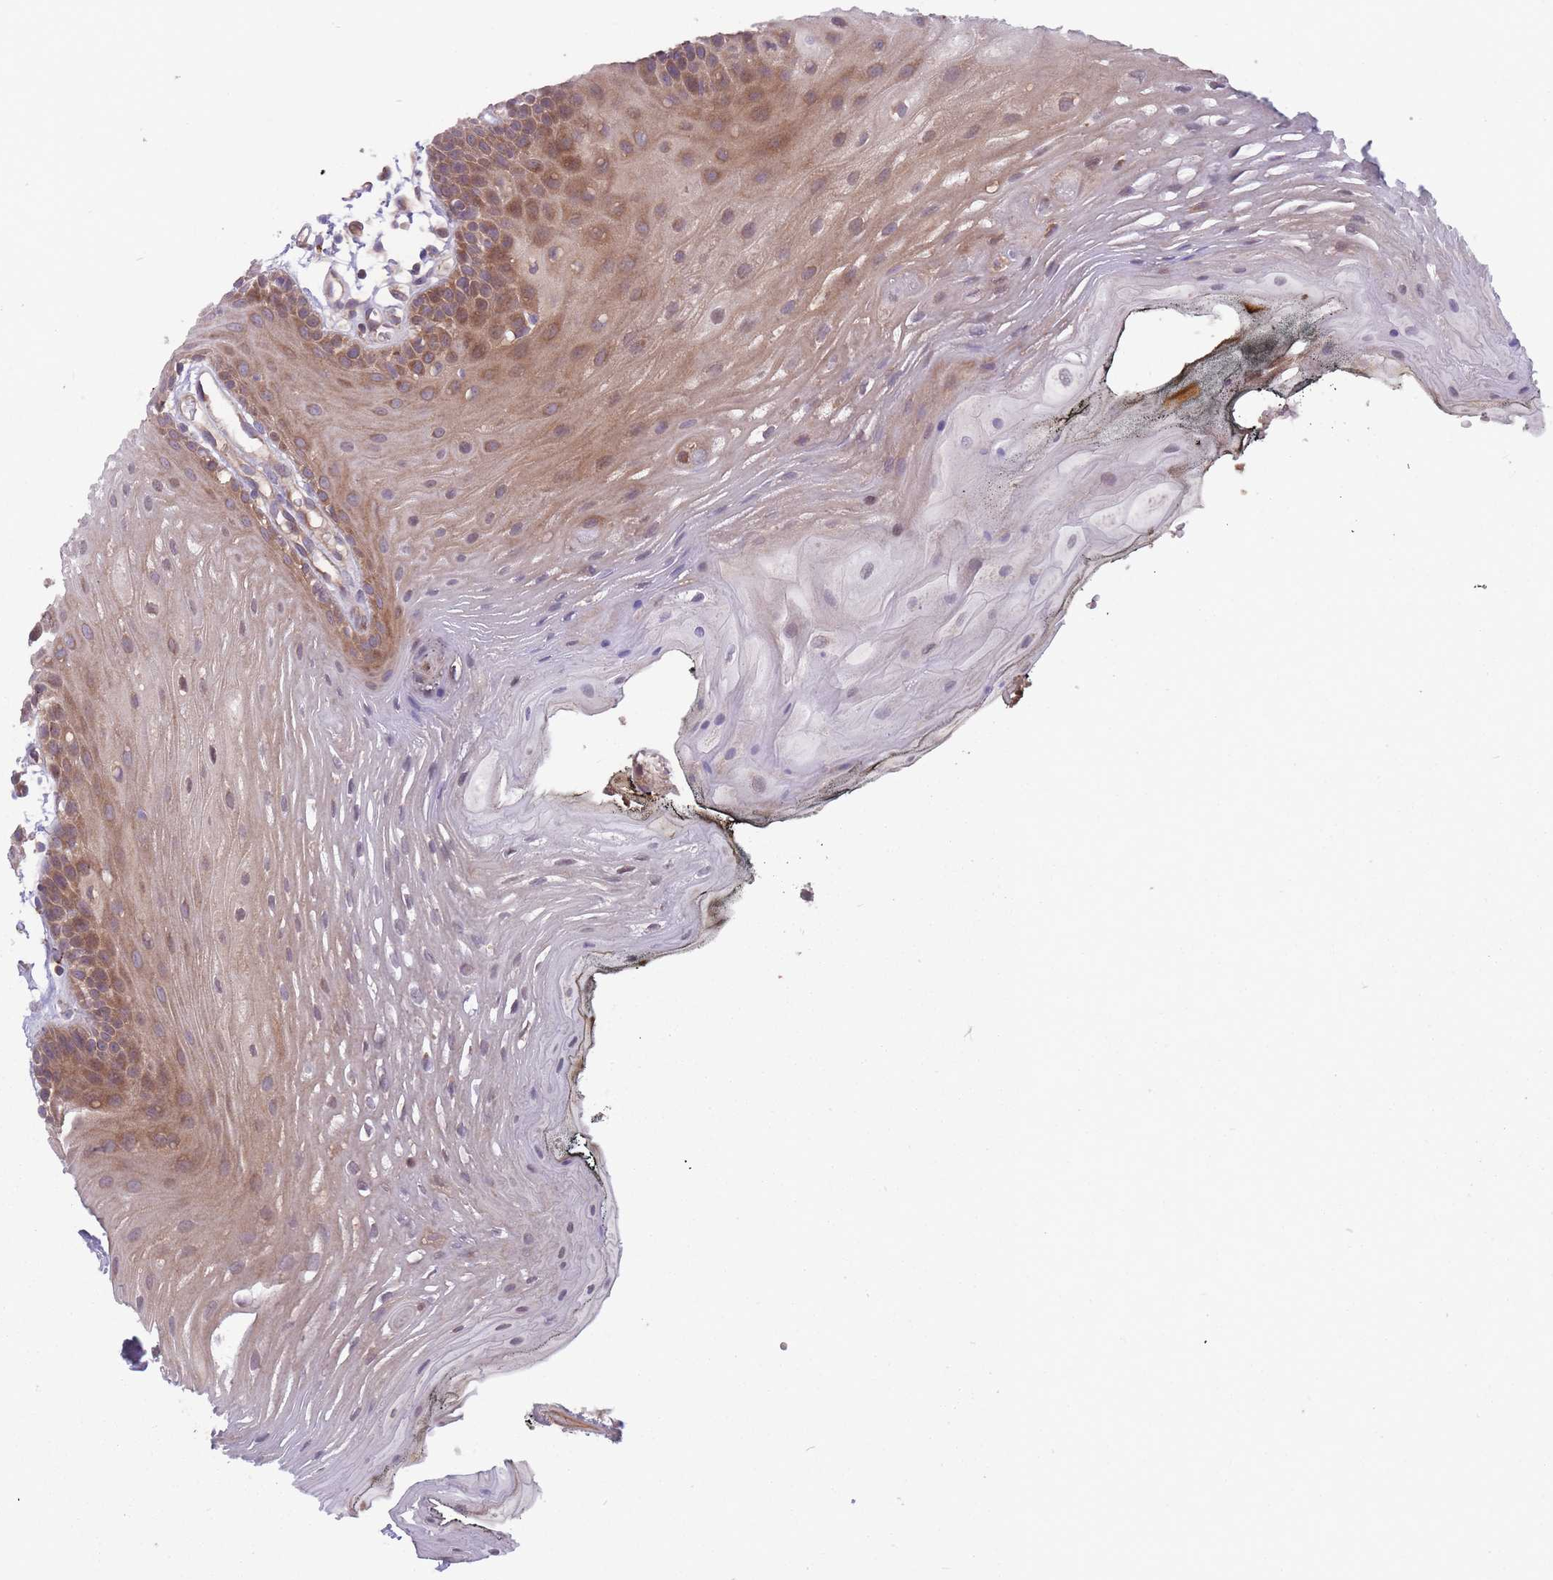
{"staining": {"intensity": "moderate", "quantity": "25%-75%", "location": "cytoplasmic/membranous"}, "tissue": "oral mucosa", "cell_type": "Squamous epithelial cells", "image_type": "normal", "snomed": [{"axis": "morphology", "description": "Normal tissue, NOS"}, {"axis": "topography", "description": "Oral tissue"}, {"axis": "topography", "description": "Tounge, NOS"}], "caption": "An image of human oral mucosa stained for a protein reveals moderate cytoplasmic/membranous brown staining in squamous epithelial cells.", "gene": "ITPKC", "patient": {"sex": "female", "age": 81}}